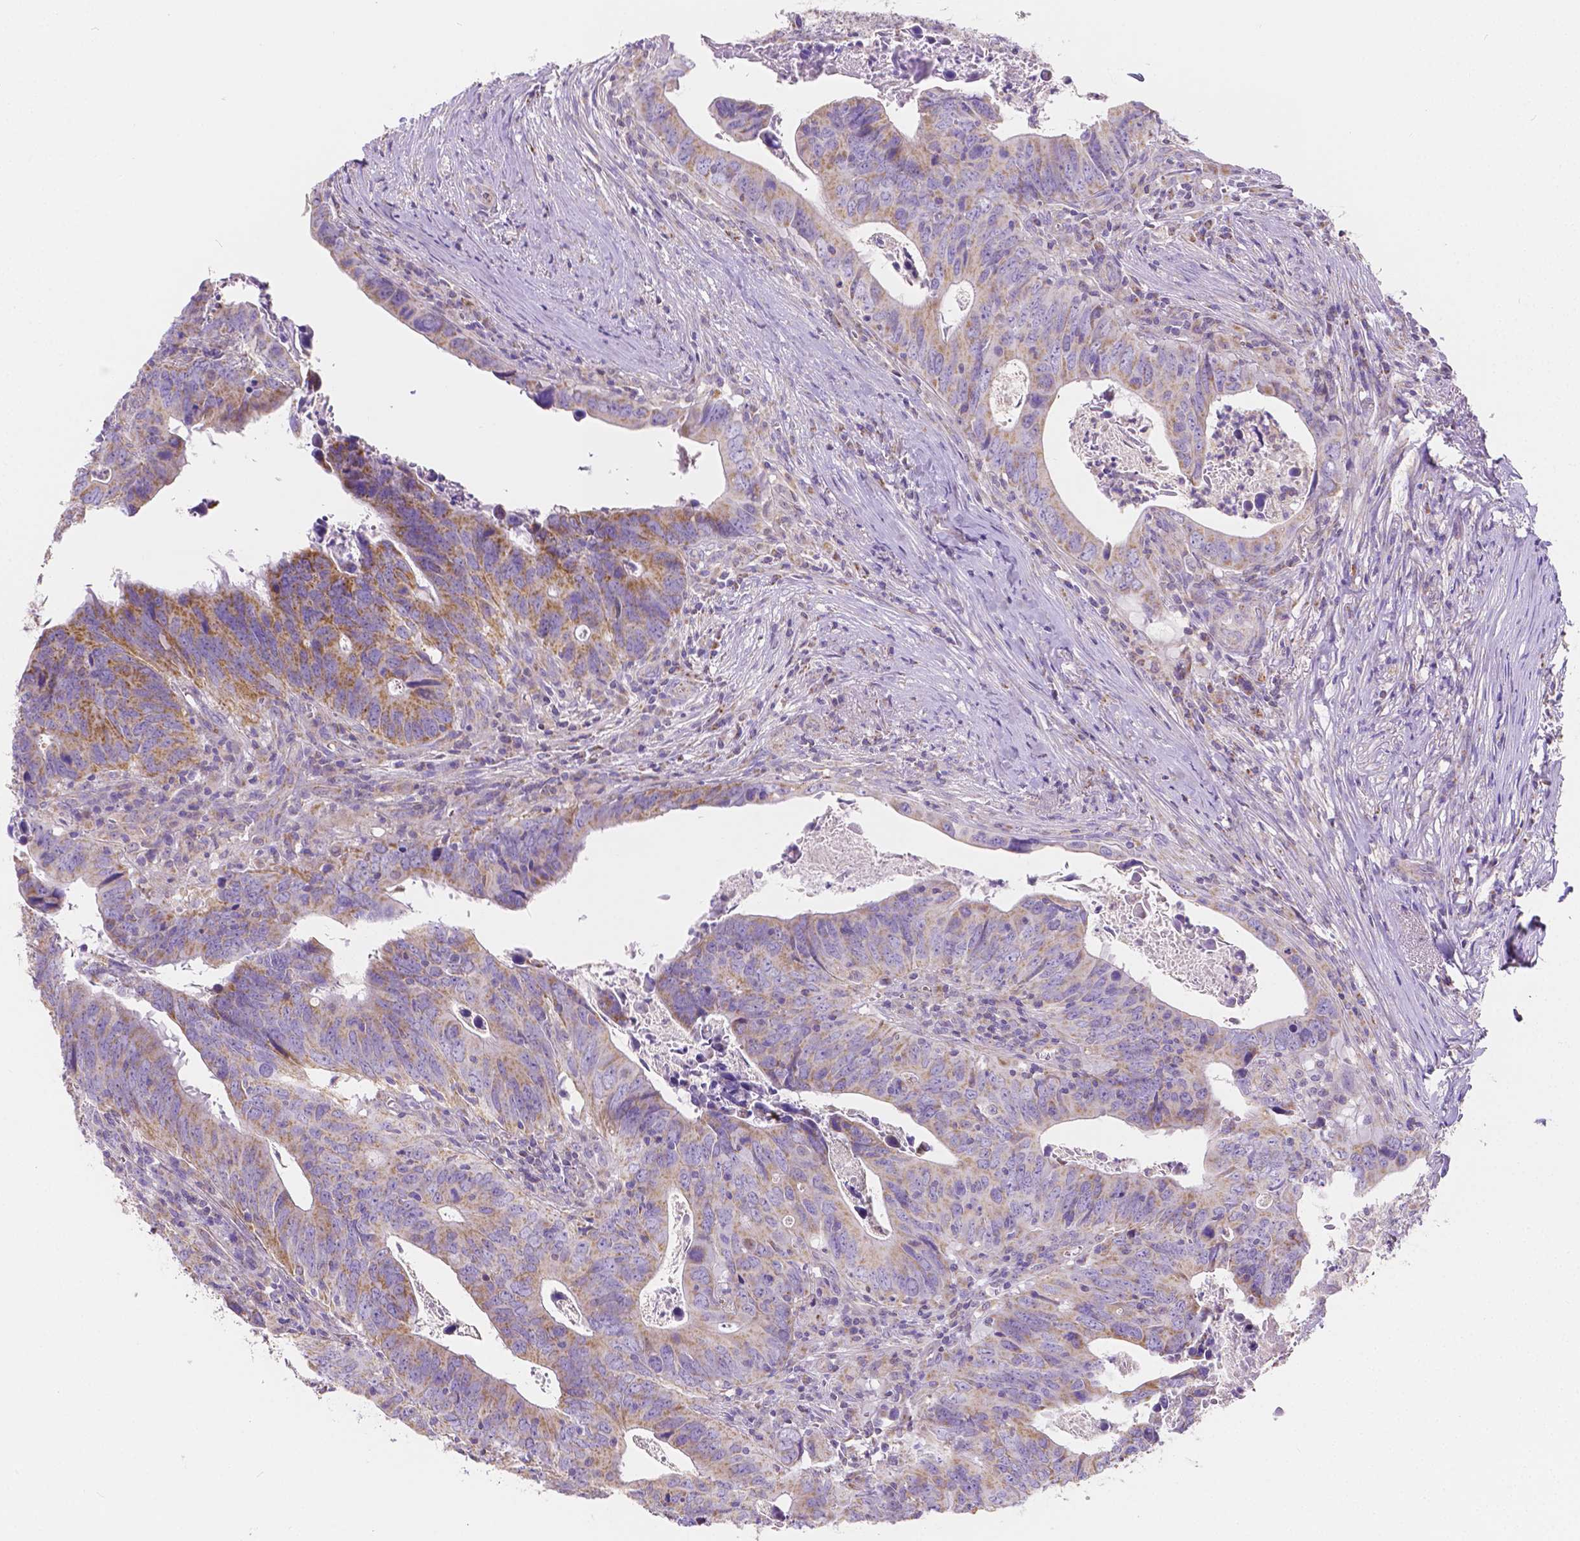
{"staining": {"intensity": "moderate", "quantity": "25%-75%", "location": "cytoplasmic/membranous"}, "tissue": "colorectal cancer", "cell_type": "Tumor cells", "image_type": "cancer", "snomed": [{"axis": "morphology", "description": "Adenocarcinoma, NOS"}, {"axis": "topography", "description": "Colon"}], "caption": "The immunohistochemical stain highlights moderate cytoplasmic/membranous staining in tumor cells of colorectal adenocarcinoma tissue. The staining was performed using DAB (3,3'-diaminobenzidine) to visualize the protein expression in brown, while the nuclei were stained in blue with hematoxylin (Magnification: 20x).", "gene": "SGTB", "patient": {"sex": "female", "age": 82}}